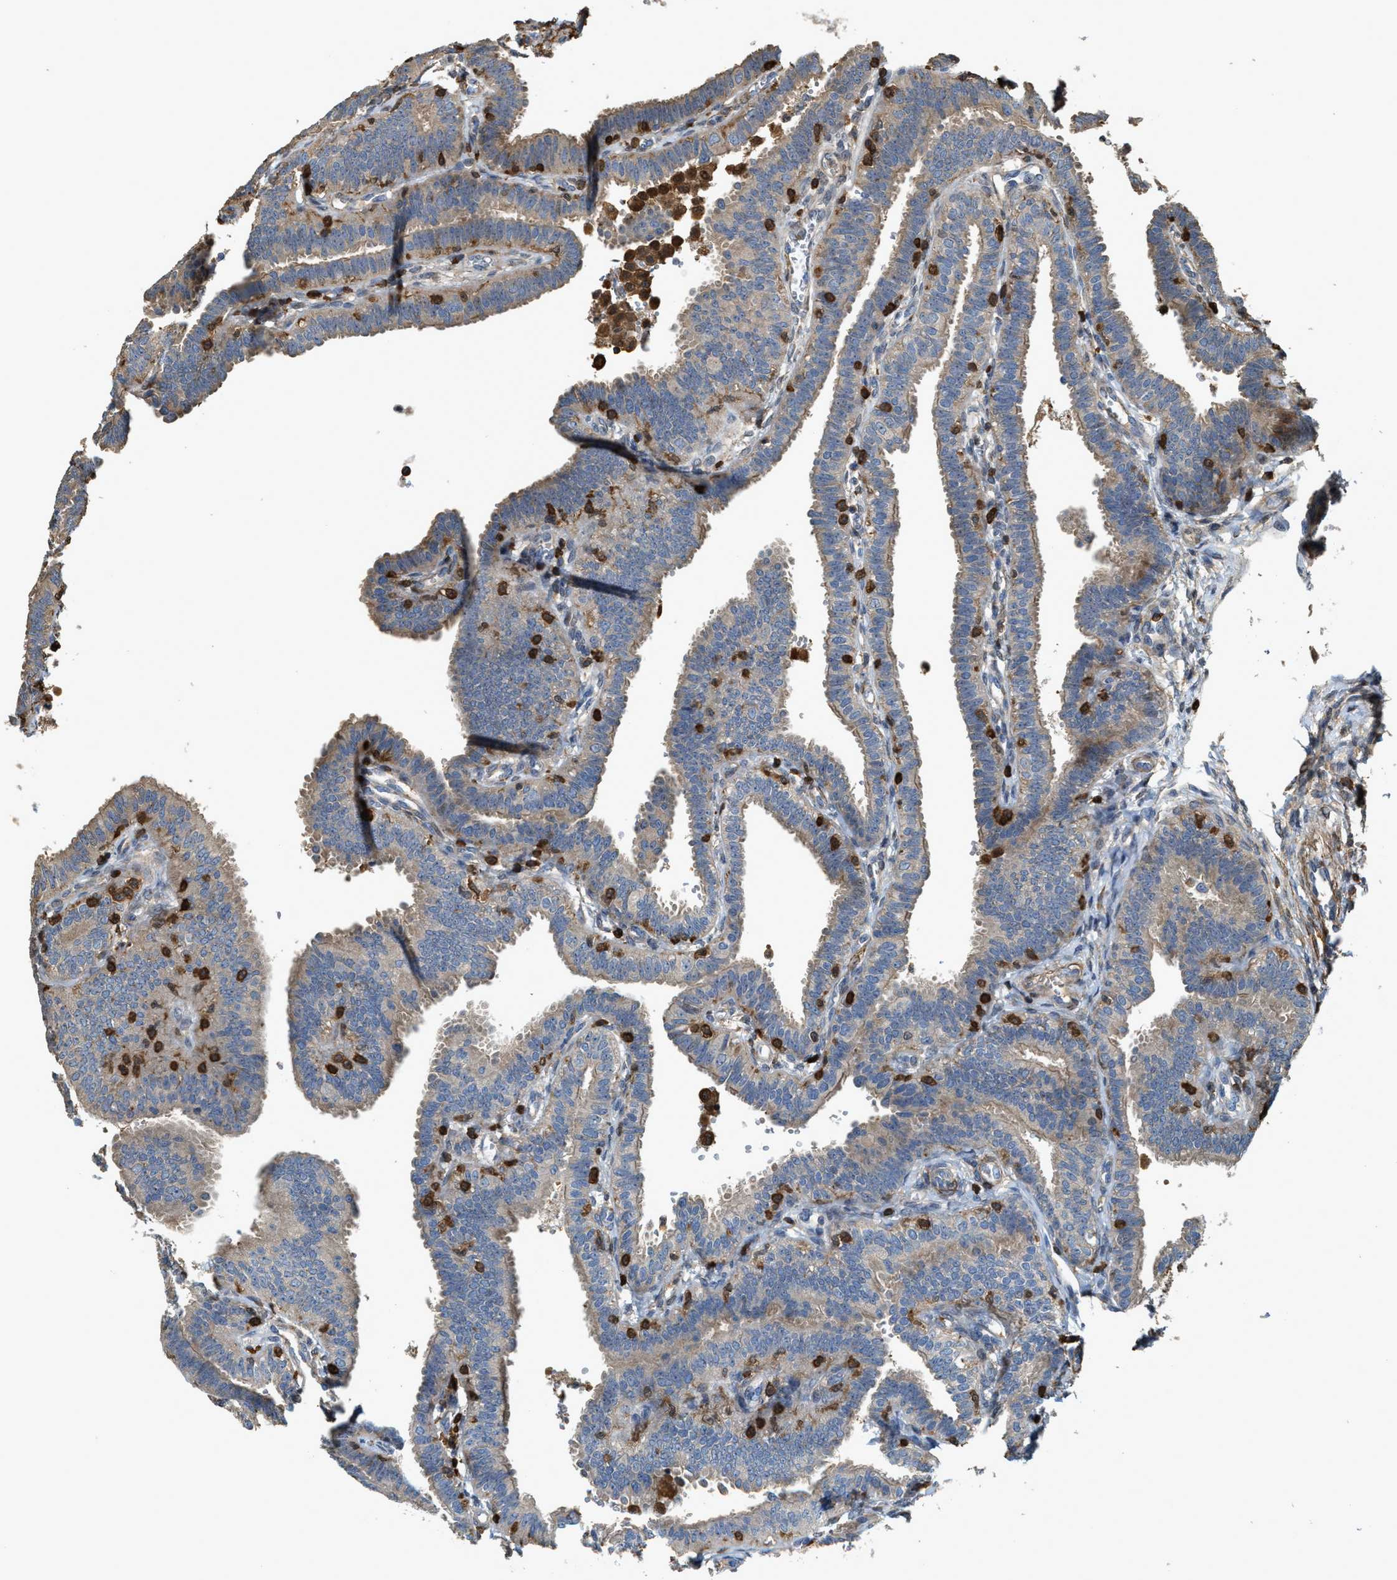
{"staining": {"intensity": "negative", "quantity": "none", "location": "none"}, "tissue": "fallopian tube", "cell_type": "Glandular cells", "image_type": "normal", "snomed": [{"axis": "morphology", "description": "Normal tissue, NOS"}, {"axis": "topography", "description": "Fallopian tube"}, {"axis": "topography", "description": "Placenta"}], "caption": "Immunohistochemistry (IHC) histopathology image of unremarkable fallopian tube: fallopian tube stained with DAB displays no significant protein expression in glandular cells.", "gene": "SERPINB5", "patient": {"sex": "female", "age": 34}}